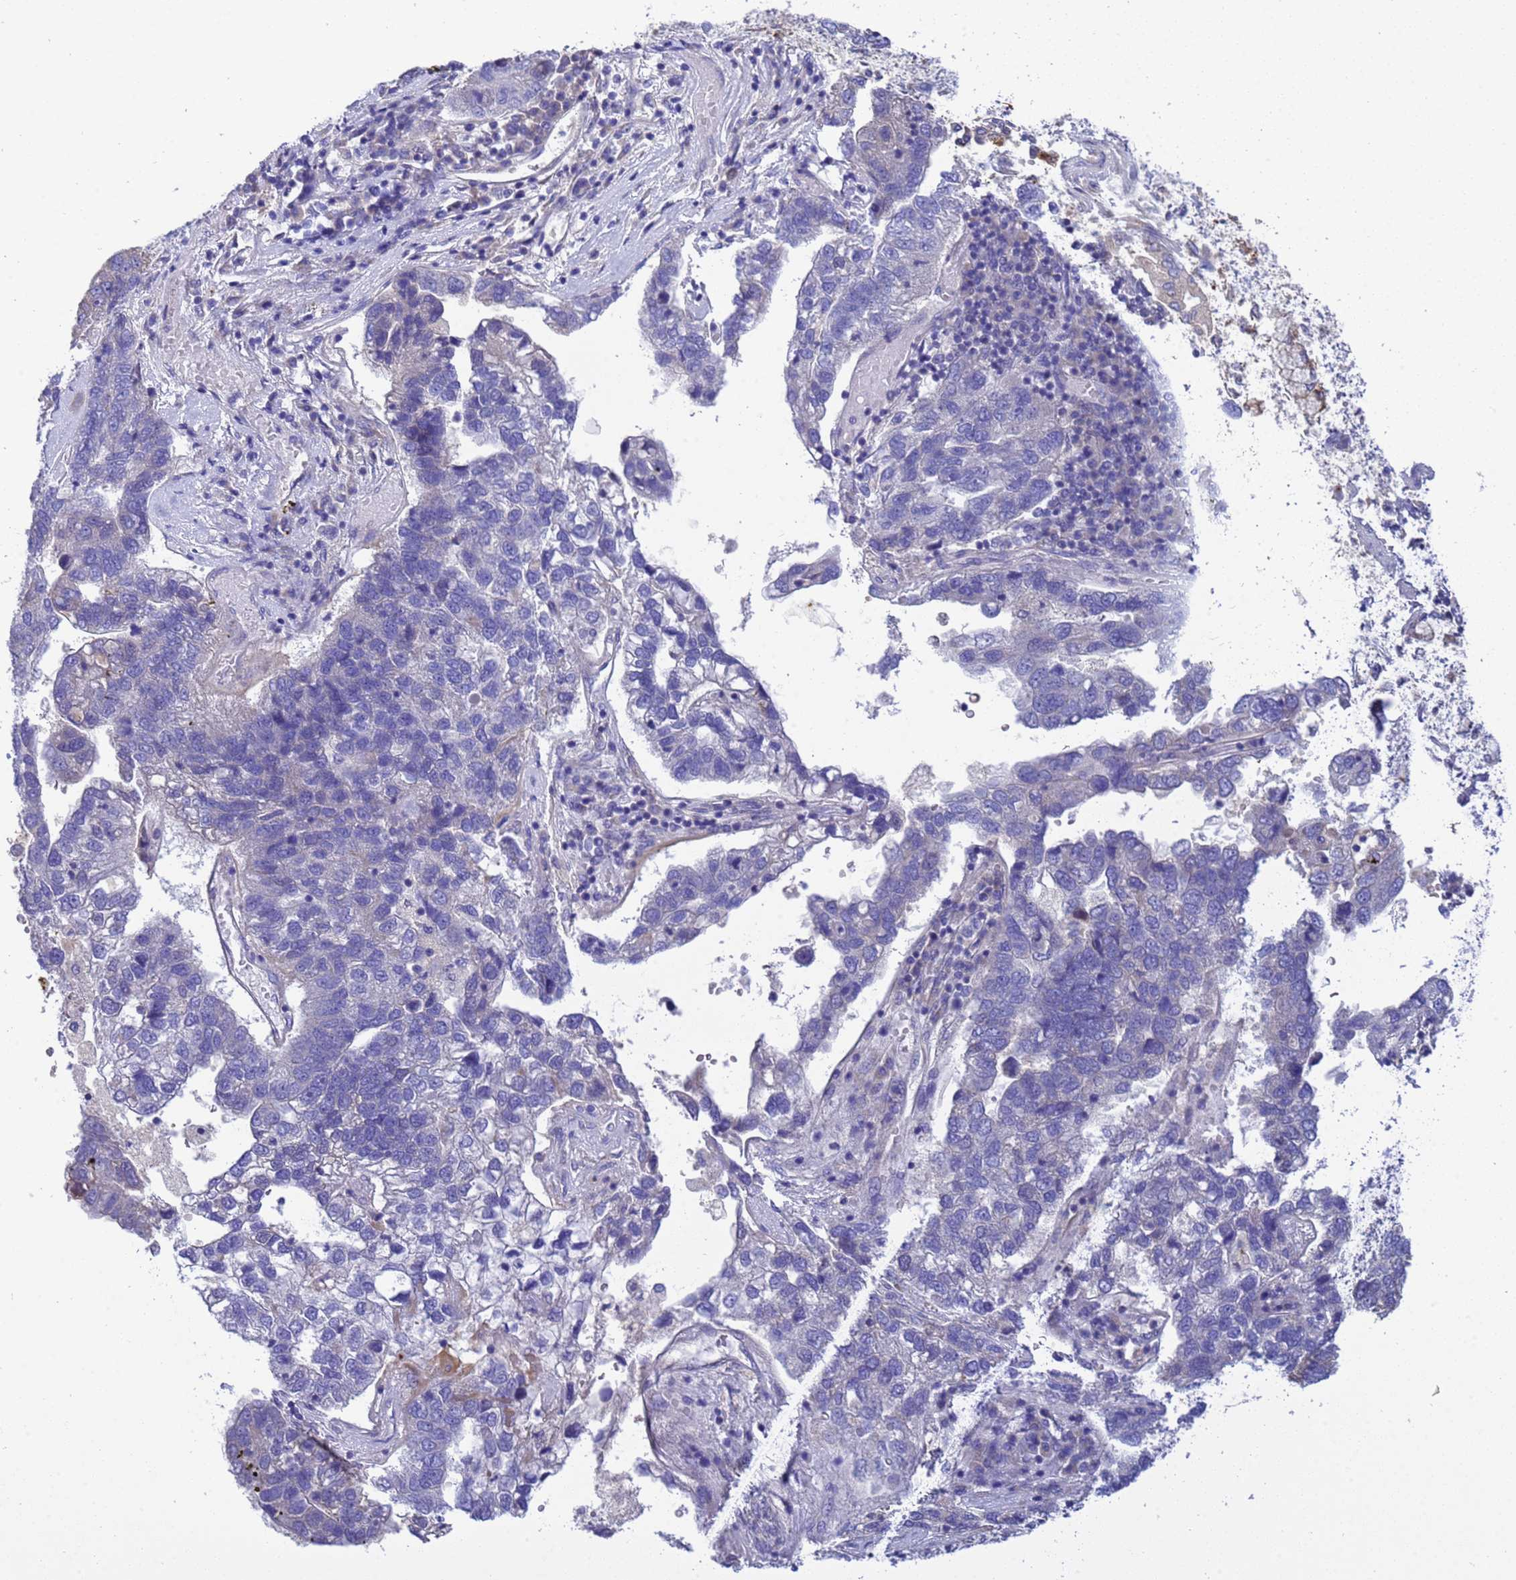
{"staining": {"intensity": "negative", "quantity": "none", "location": "none"}, "tissue": "pancreatic cancer", "cell_type": "Tumor cells", "image_type": "cancer", "snomed": [{"axis": "morphology", "description": "Adenocarcinoma, NOS"}, {"axis": "topography", "description": "Pancreas"}], "caption": "Protein analysis of pancreatic adenocarcinoma displays no significant positivity in tumor cells.", "gene": "RC3H2", "patient": {"sex": "female", "age": 61}}